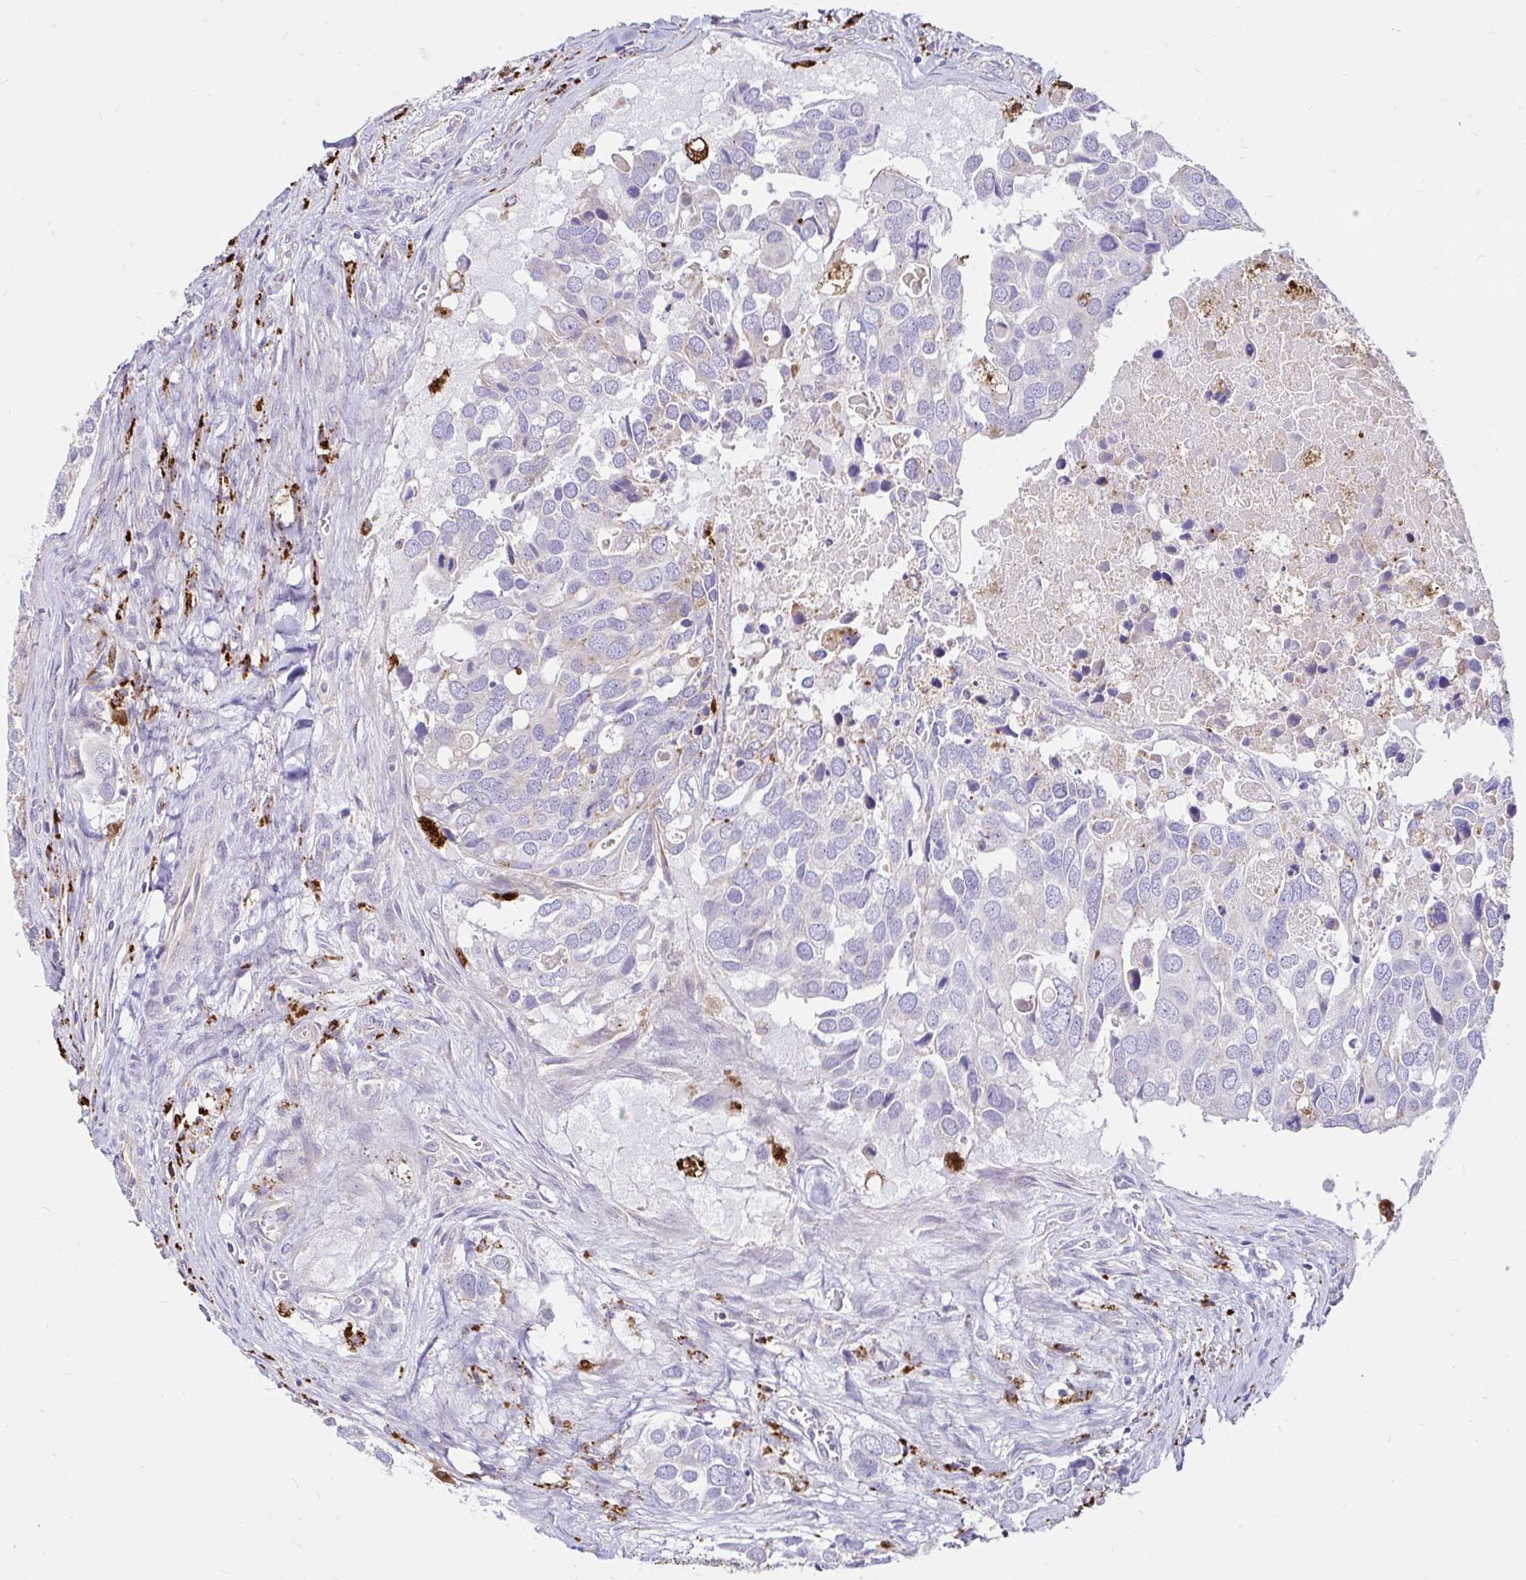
{"staining": {"intensity": "negative", "quantity": "none", "location": "none"}, "tissue": "breast cancer", "cell_type": "Tumor cells", "image_type": "cancer", "snomed": [{"axis": "morphology", "description": "Duct carcinoma"}, {"axis": "topography", "description": "Breast"}], "caption": "The photomicrograph demonstrates no staining of tumor cells in breast cancer (invasive ductal carcinoma).", "gene": "FUCA1", "patient": {"sex": "female", "age": 83}}